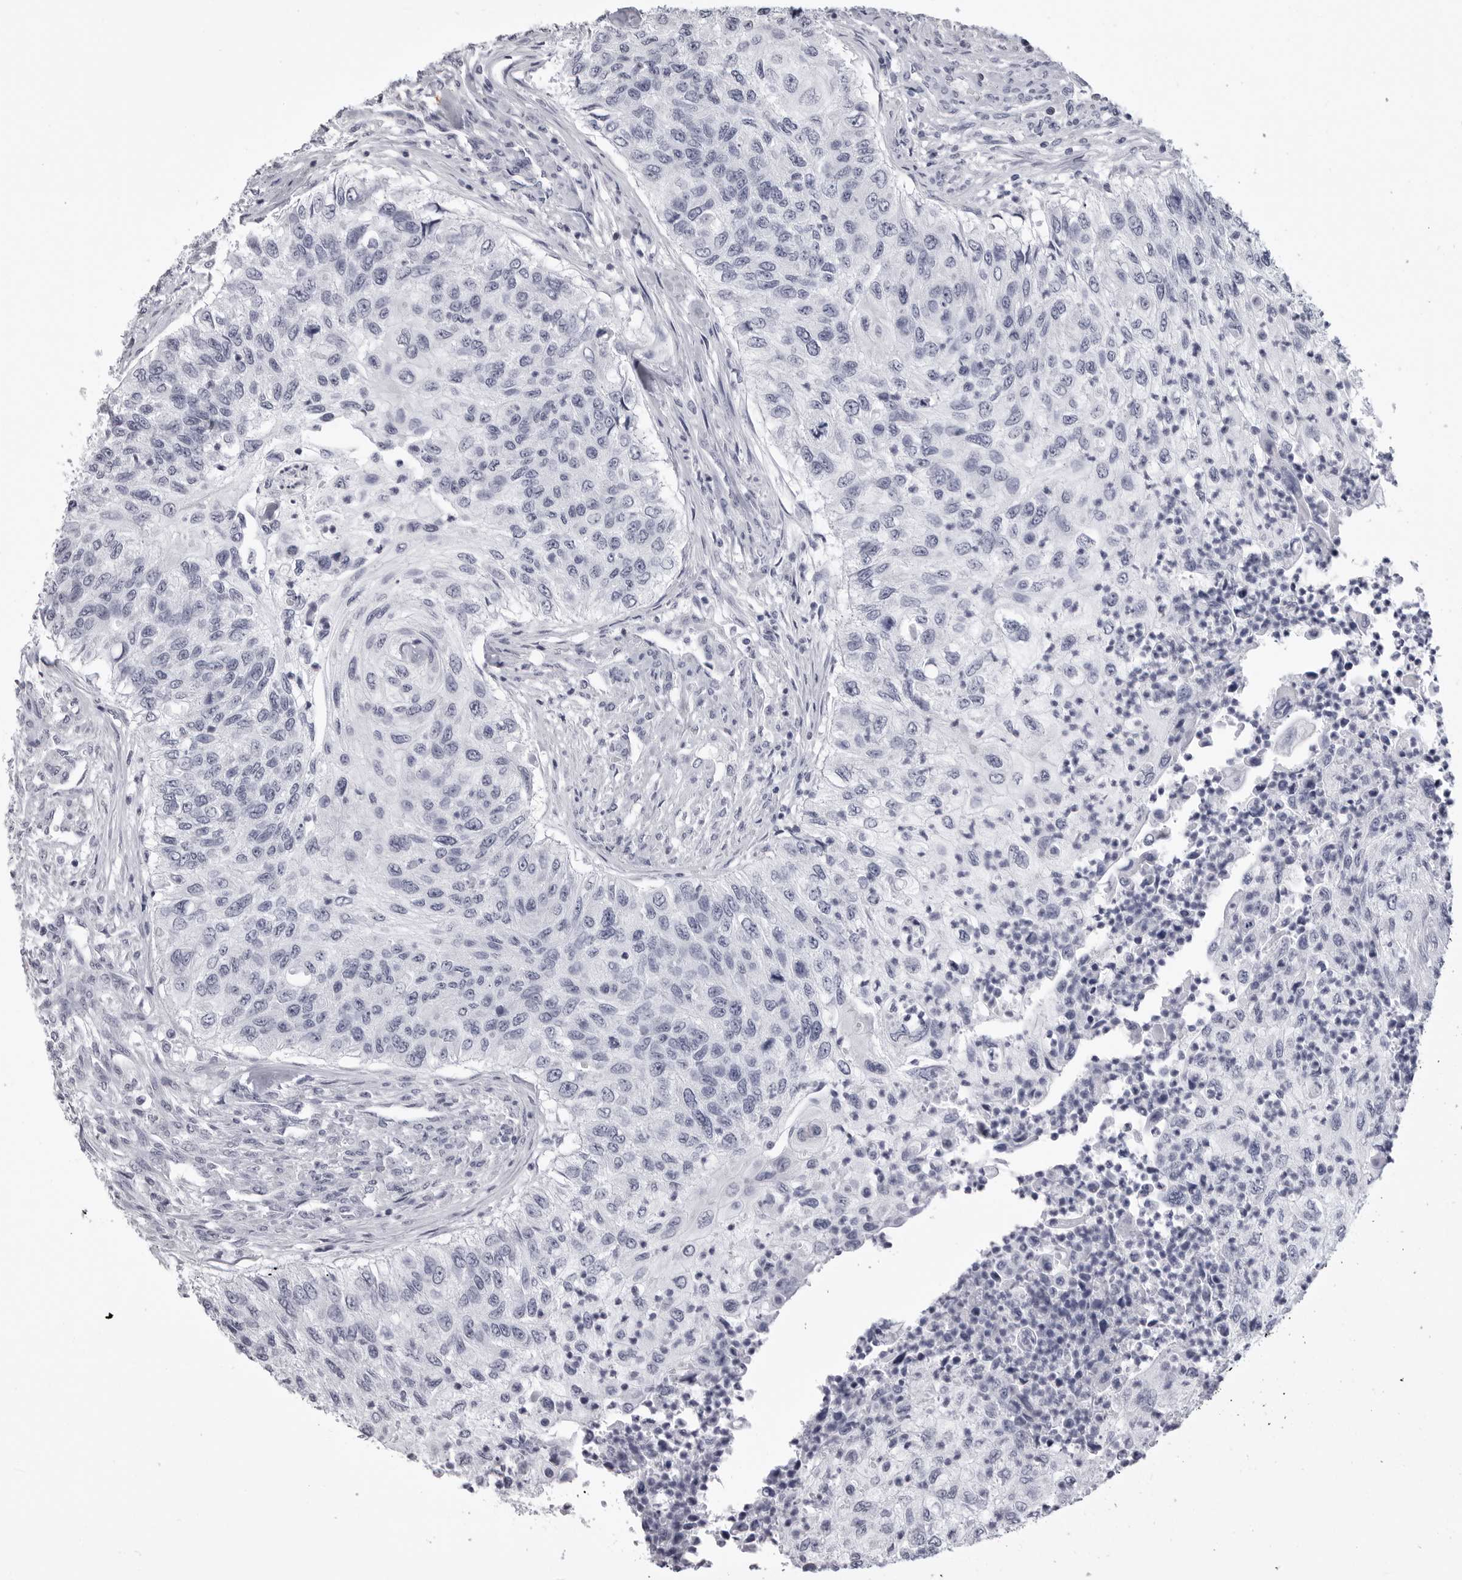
{"staining": {"intensity": "negative", "quantity": "none", "location": "none"}, "tissue": "urothelial cancer", "cell_type": "Tumor cells", "image_type": "cancer", "snomed": [{"axis": "morphology", "description": "Urothelial carcinoma, High grade"}, {"axis": "topography", "description": "Urinary bladder"}], "caption": "Tumor cells show no significant protein staining in urothelial cancer.", "gene": "LGALS4", "patient": {"sex": "female", "age": 60}}